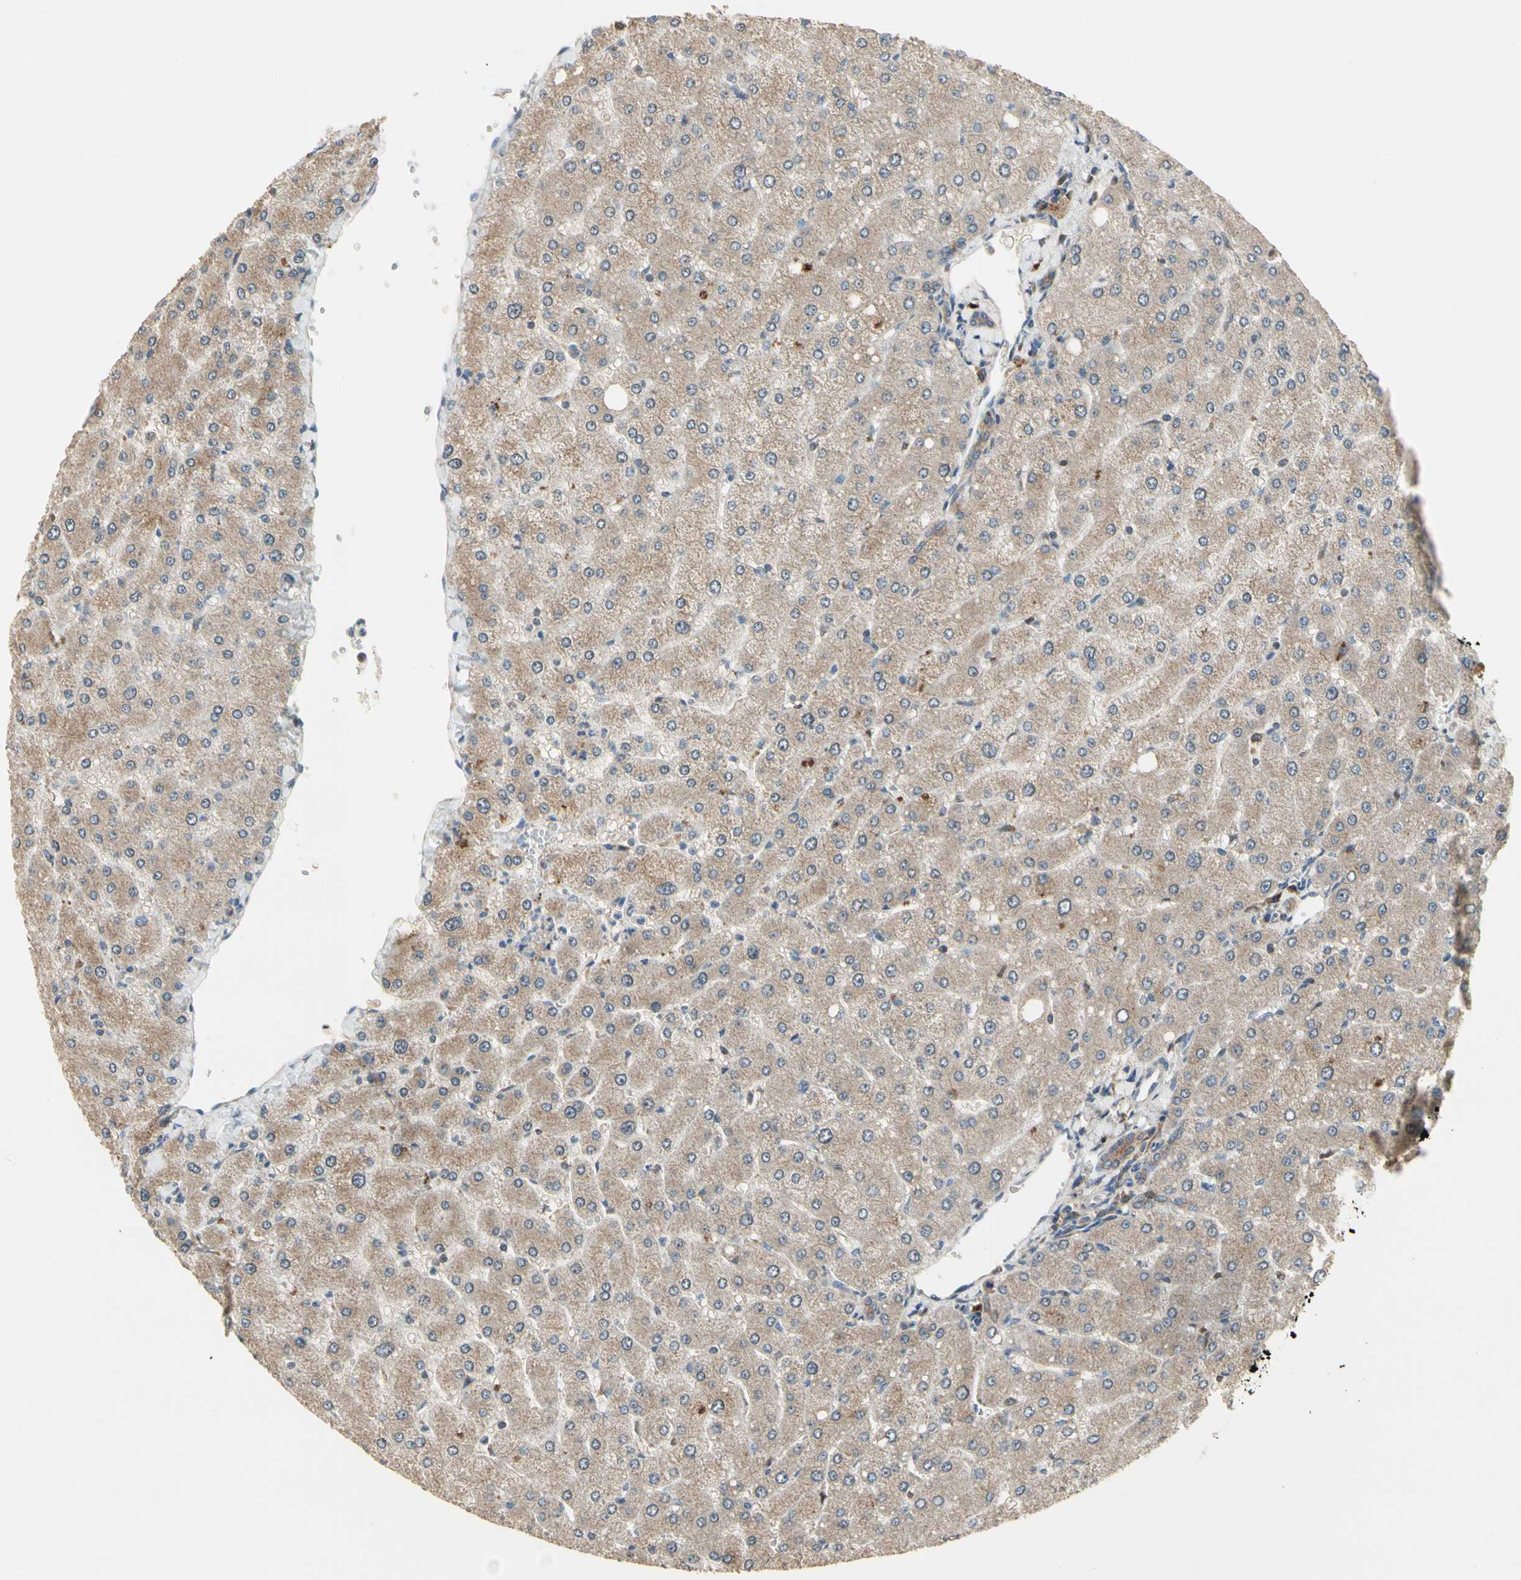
{"staining": {"intensity": "moderate", "quantity": ">75%", "location": "cytoplasmic/membranous"}, "tissue": "liver", "cell_type": "Cholangiocytes", "image_type": "normal", "snomed": [{"axis": "morphology", "description": "Normal tissue, NOS"}, {"axis": "topography", "description": "Liver"}], "caption": "Immunohistochemical staining of benign liver displays medium levels of moderate cytoplasmic/membranous positivity in about >75% of cholangiocytes.", "gene": "CGREF1", "patient": {"sex": "male", "age": 55}}